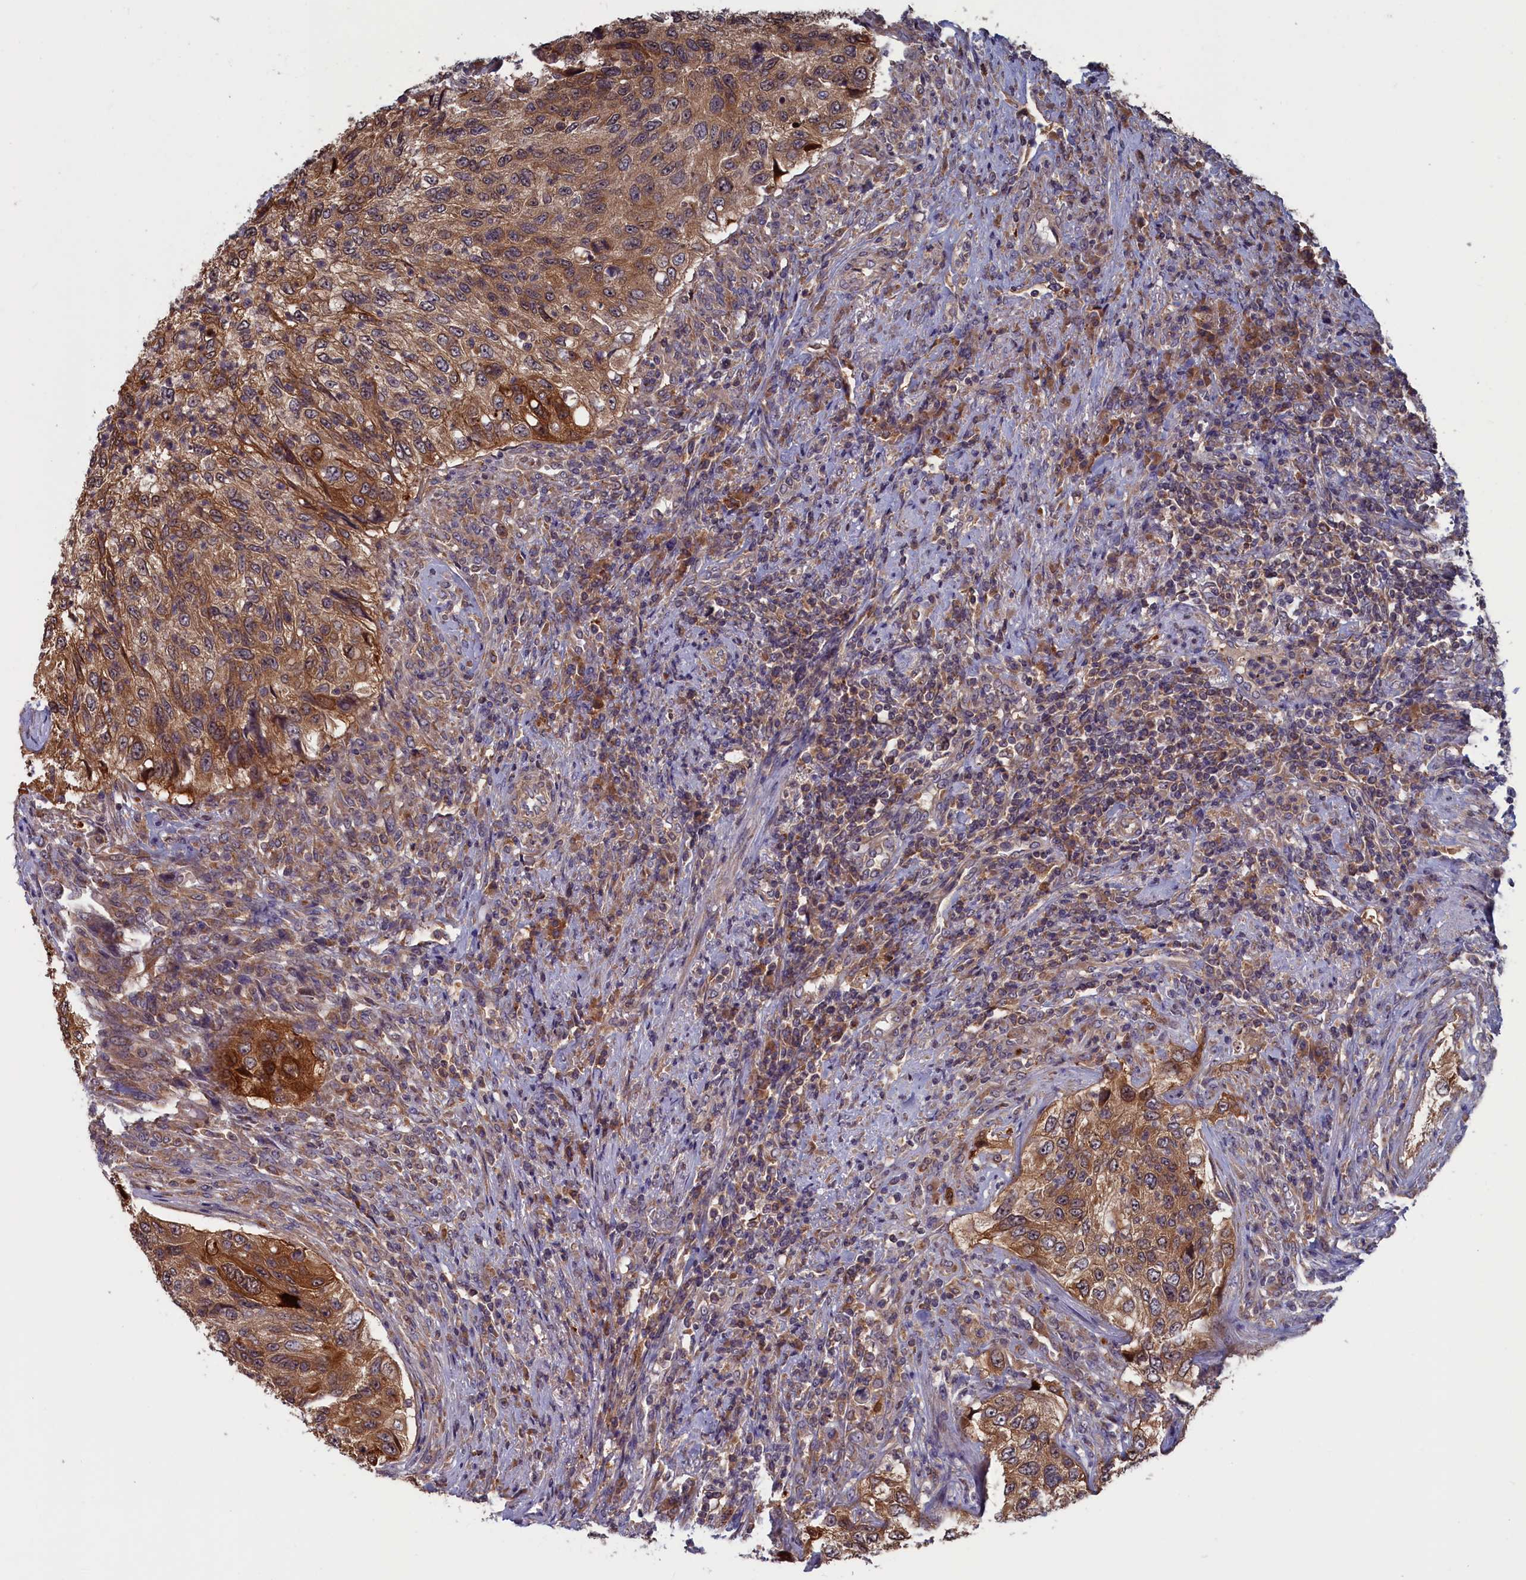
{"staining": {"intensity": "moderate", "quantity": ">75%", "location": "cytoplasmic/membranous"}, "tissue": "urothelial cancer", "cell_type": "Tumor cells", "image_type": "cancer", "snomed": [{"axis": "morphology", "description": "Urothelial carcinoma, High grade"}, {"axis": "topography", "description": "Urinary bladder"}], "caption": "Urothelial carcinoma (high-grade) tissue displays moderate cytoplasmic/membranous positivity in about >75% of tumor cells, visualized by immunohistochemistry.", "gene": "CACTIN", "patient": {"sex": "female", "age": 60}}